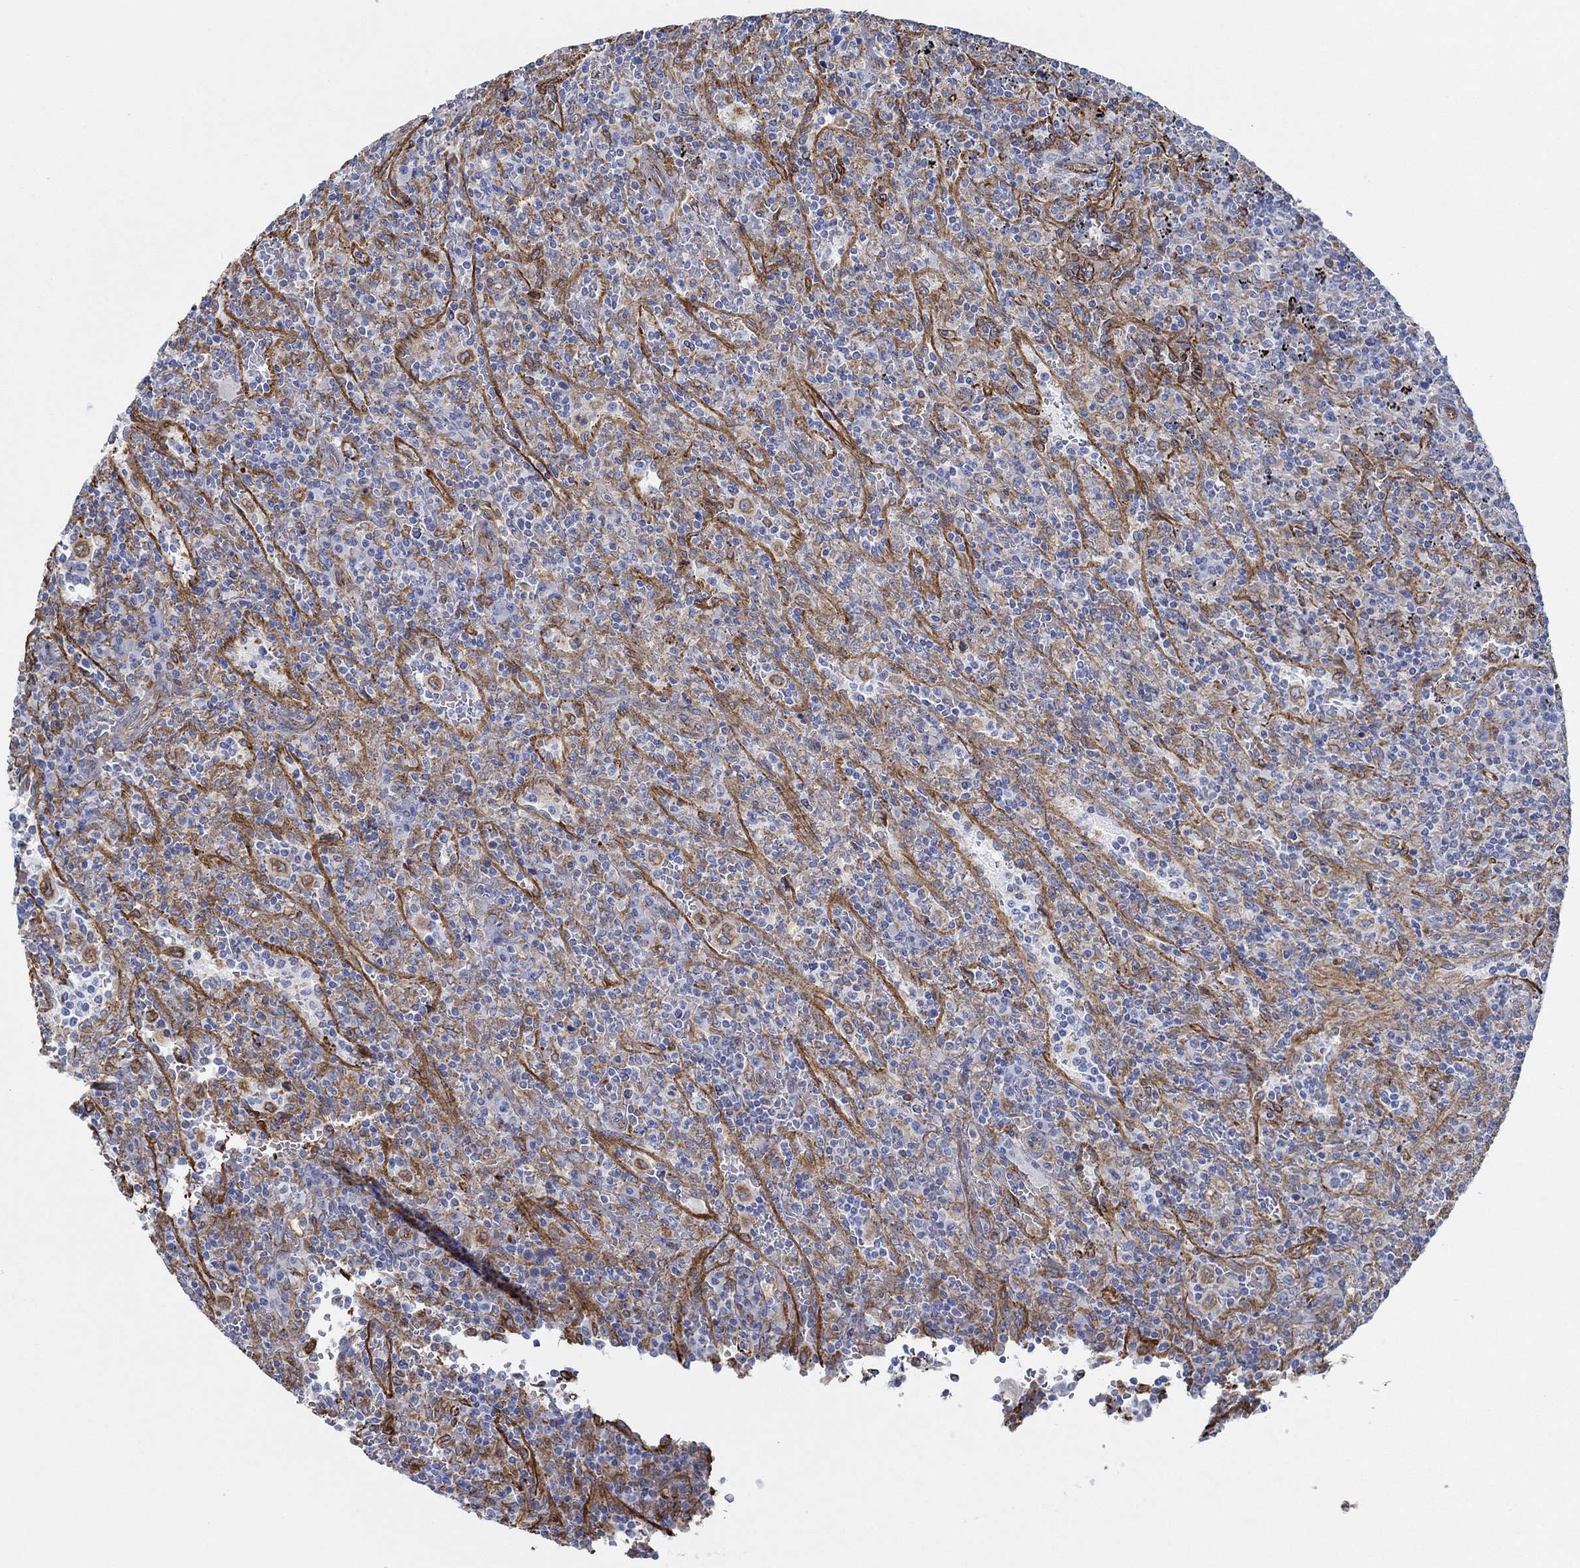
{"staining": {"intensity": "strong", "quantity": "<25%", "location": "cytoplasmic/membranous"}, "tissue": "lymphoma", "cell_type": "Tumor cells", "image_type": "cancer", "snomed": [{"axis": "morphology", "description": "Malignant lymphoma, non-Hodgkin's type, Low grade"}, {"axis": "topography", "description": "Spleen"}], "caption": "IHC (DAB) staining of human lymphoma demonstrates strong cytoplasmic/membranous protein expression in approximately <25% of tumor cells. The staining is performed using DAB (3,3'-diaminobenzidine) brown chromogen to label protein expression. The nuclei are counter-stained blue using hematoxylin.", "gene": "STC2", "patient": {"sex": "male", "age": 62}}